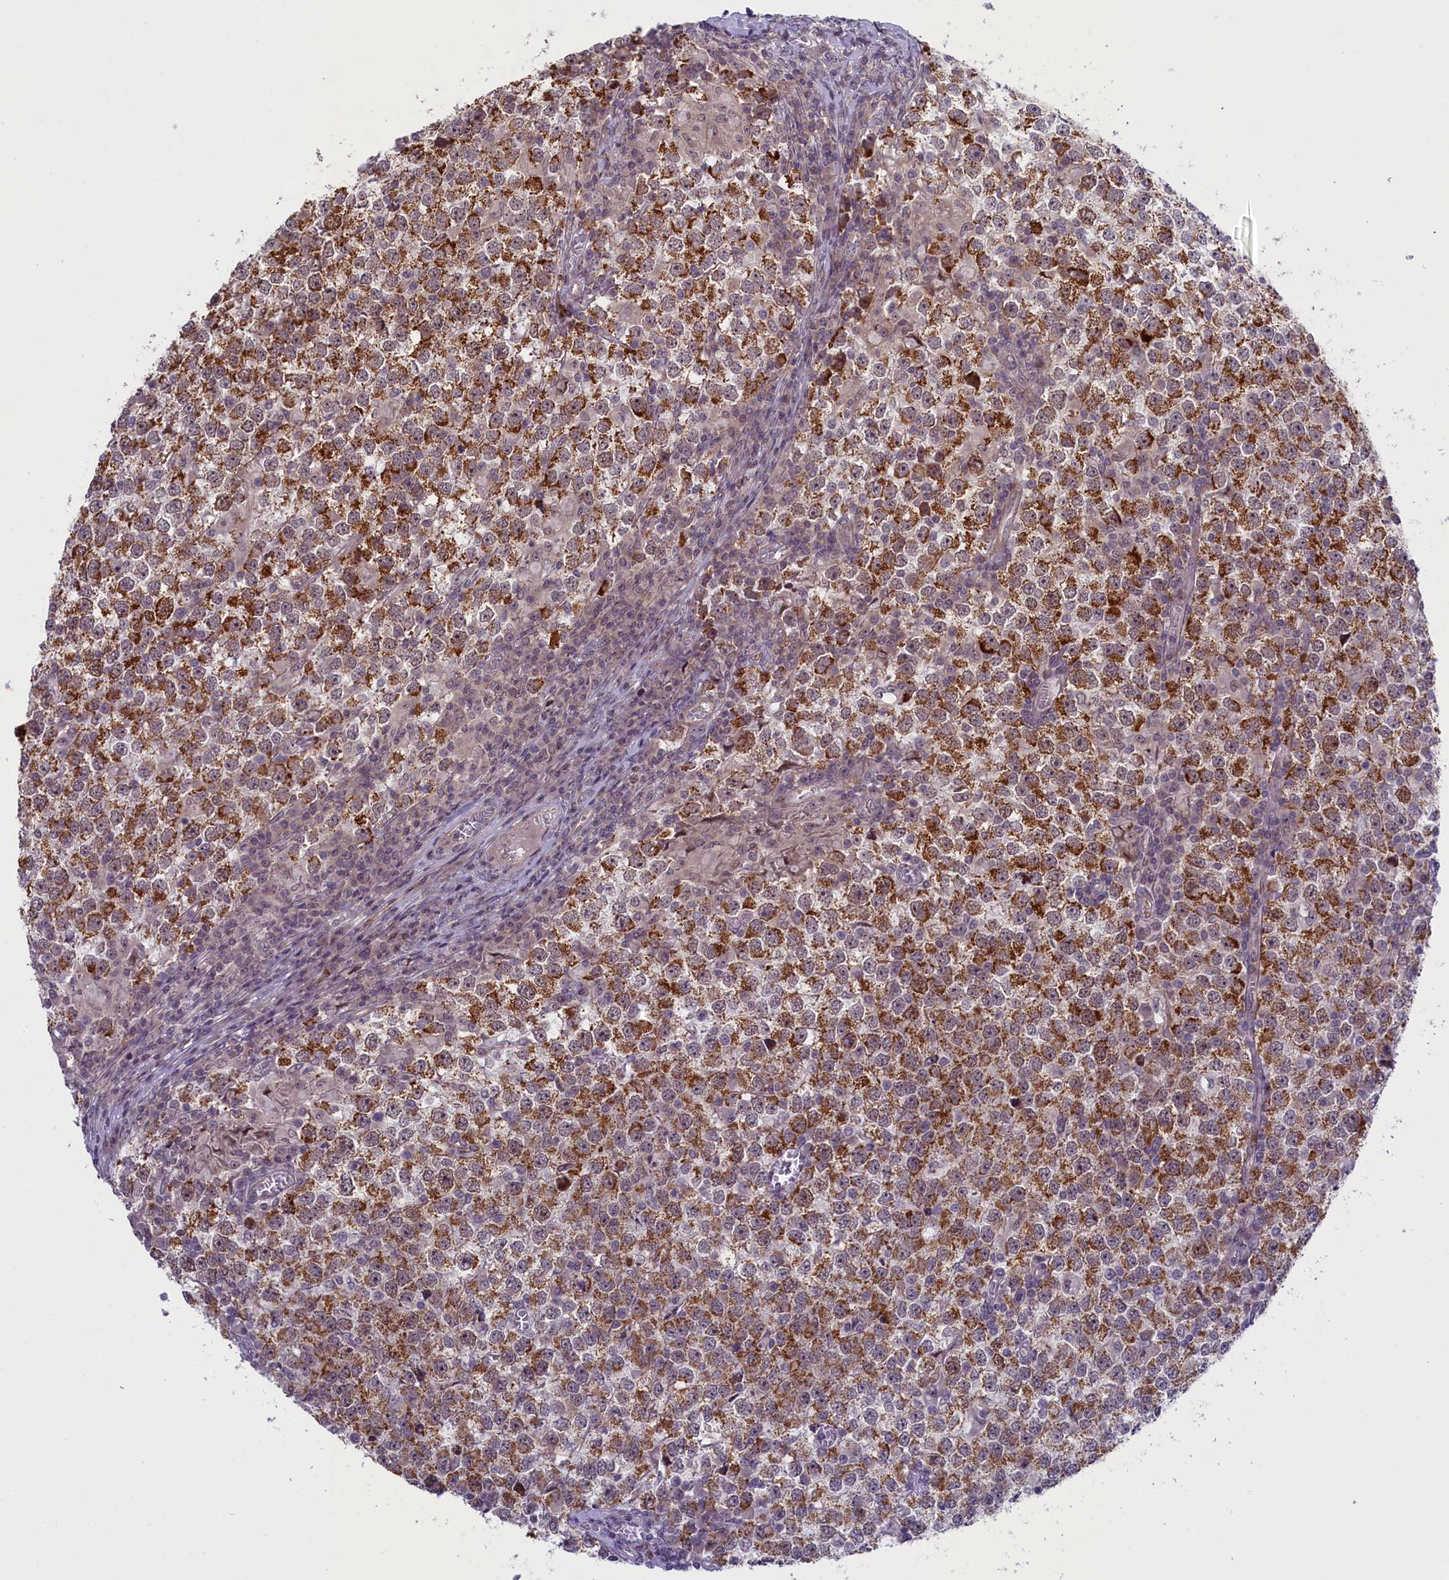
{"staining": {"intensity": "strong", "quantity": "25%-75%", "location": "cytoplasmic/membranous"}, "tissue": "testis cancer", "cell_type": "Tumor cells", "image_type": "cancer", "snomed": [{"axis": "morphology", "description": "Seminoma, NOS"}, {"axis": "topography", "description": "Testis"}], "caption": "There is high levels of strong cytoplasmic/membranous staining in tumor cells of testis seminoma, as demonstrated by immunohistochemical staining (brown color).", "gene": "CCL23", "patient": {"sex": "male", "age": 65}}